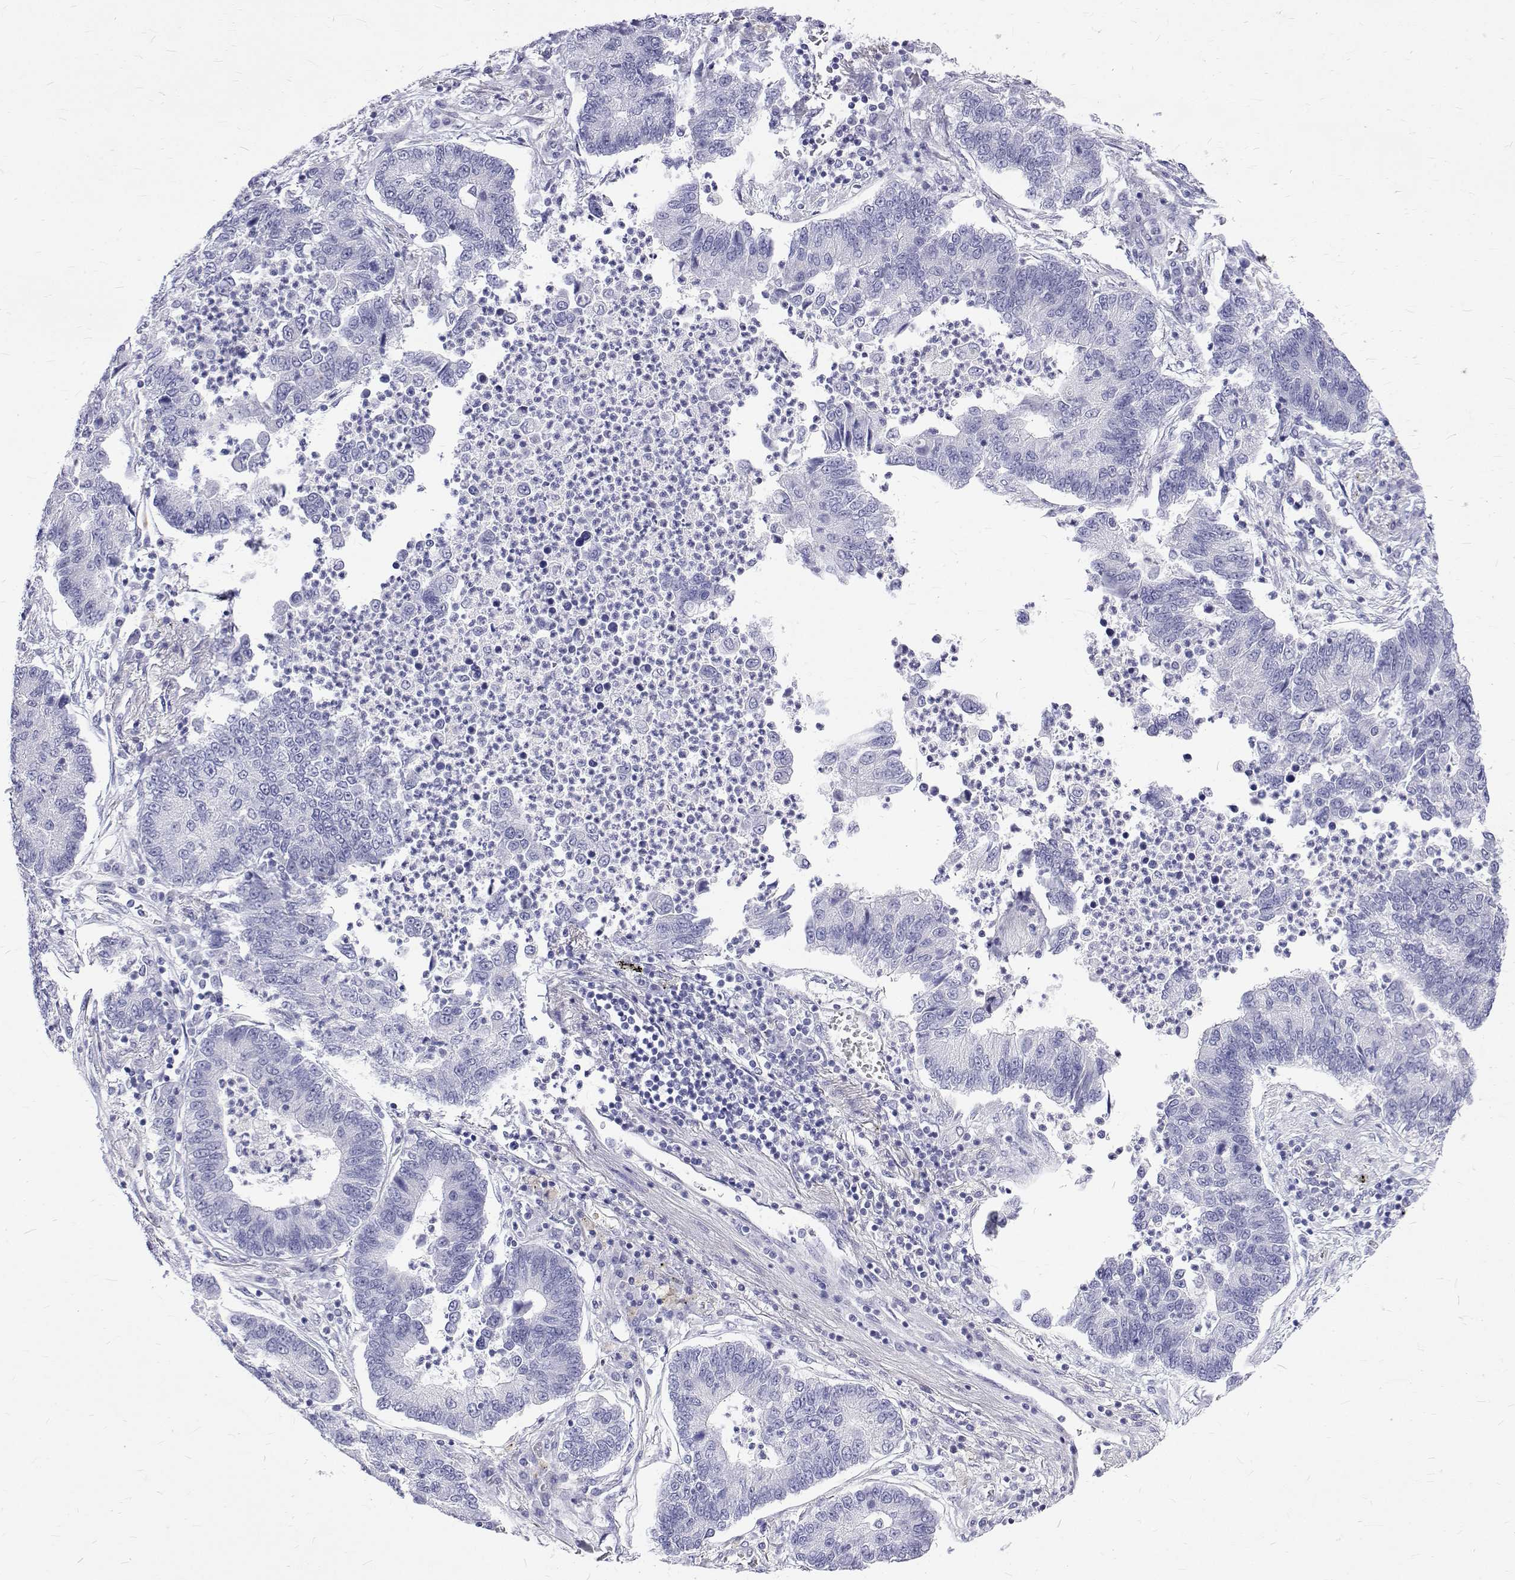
{"staining": {"intensity": "negative", "quantity": "none", "location": "none"}, "tissue": "lung cancer", "cell_type": "Tumor cells", "image_type": "cancer", "snomed": [{"axis": "morphology", "description": "Adenocarcinoma, NOS"}, {"axis": "topography", "description": "Lung"}], "caption": "A micrograph of human lung cancer is negative for staining in tumor cells.", "gene": "OPRPN", "patient": {"sex": "female", "age": 57}}